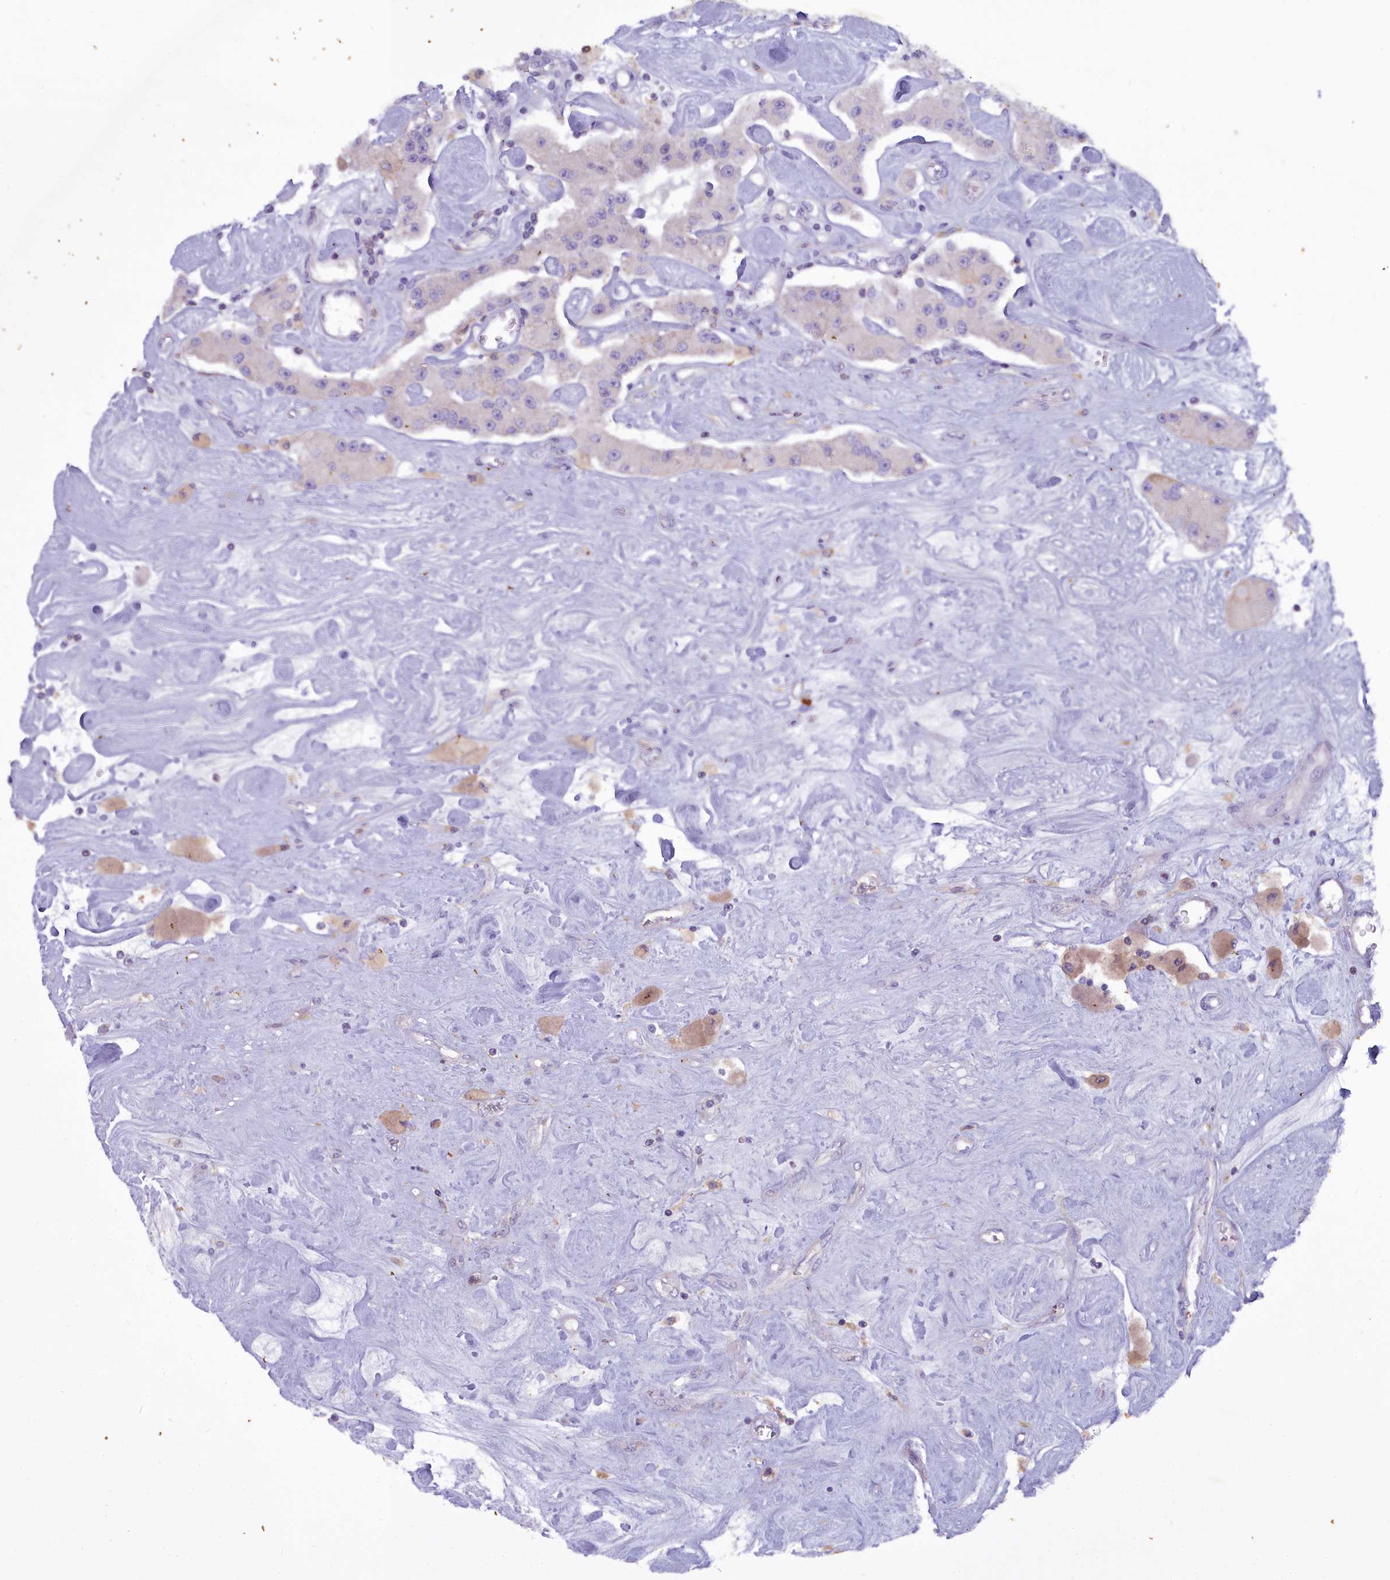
{"staining": {"intensity": "negative", "quantity": "none", "location": "none"}, "tissue": "carcinoid", "cell_type": "Tumor cells", "image_type": "cancer", "snomed": [{"axis": "morphology", "description": "Carcinoid, malignant, NOS"}, {"axis": "topography", "description": "Pancreas"}], "caption": "The IHC histopathology image has no significant staining in tumor cells of carcinoid tissue.", "gene": "BLNK", "patient": {"sex": "male", "age": 41}}